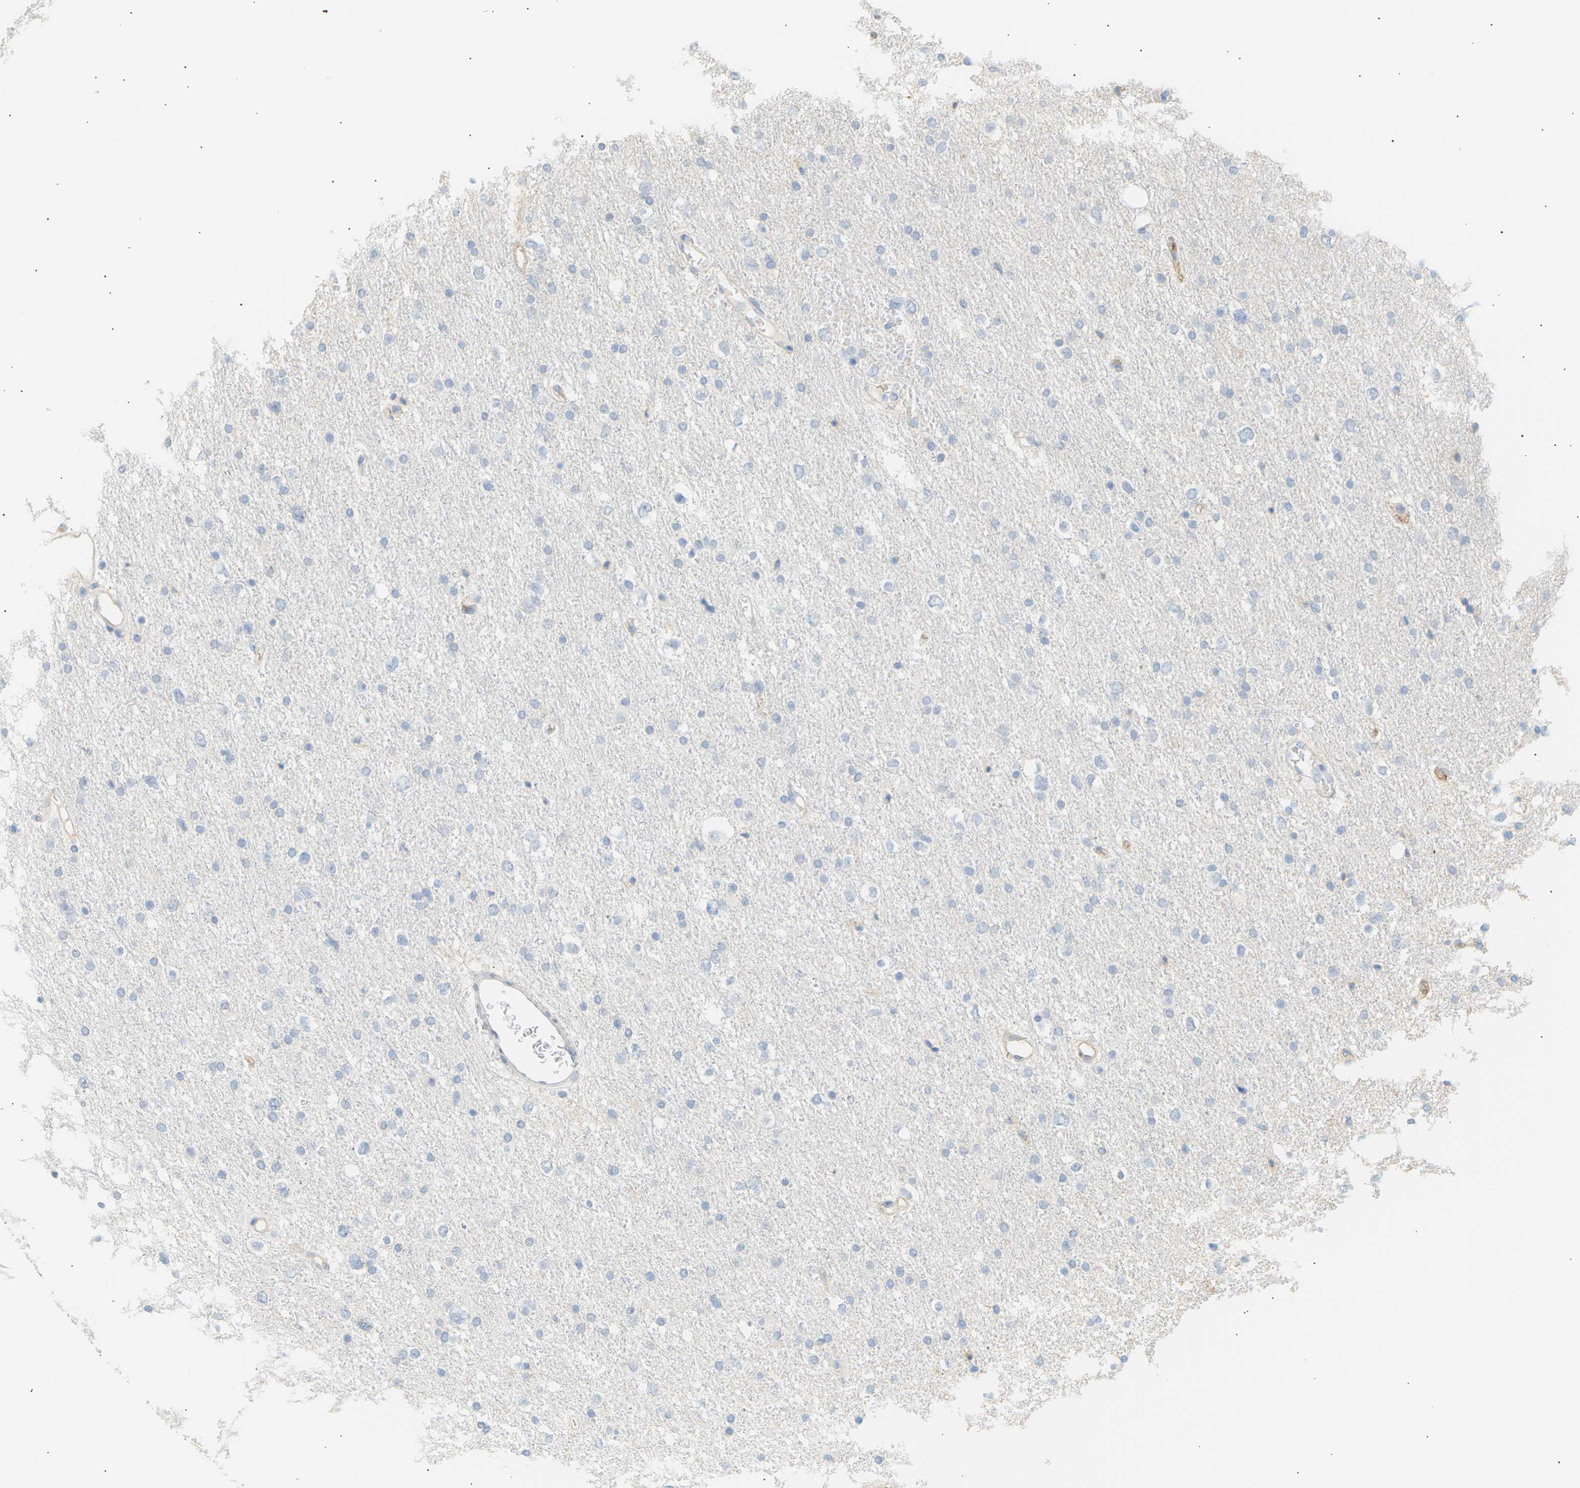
{"staining": {"intensity": "negative", "quantity": "none", "location": "none"}, "tissue": "glioma", "cell_type": "Tumor cells", "image_type": "cancer", "snomed": [{"axis": "morphology", "description": "Glioma, malignant, Low grade"}, {"axis": "topography", "description": "Brain"}], "caption": "Malignant glioma (low-grade) was stained to show a protein in brown. There is no significant expression in tumor cells.", "gene": "IGLC3", "patient": {"sex": "female", "age": 37}}